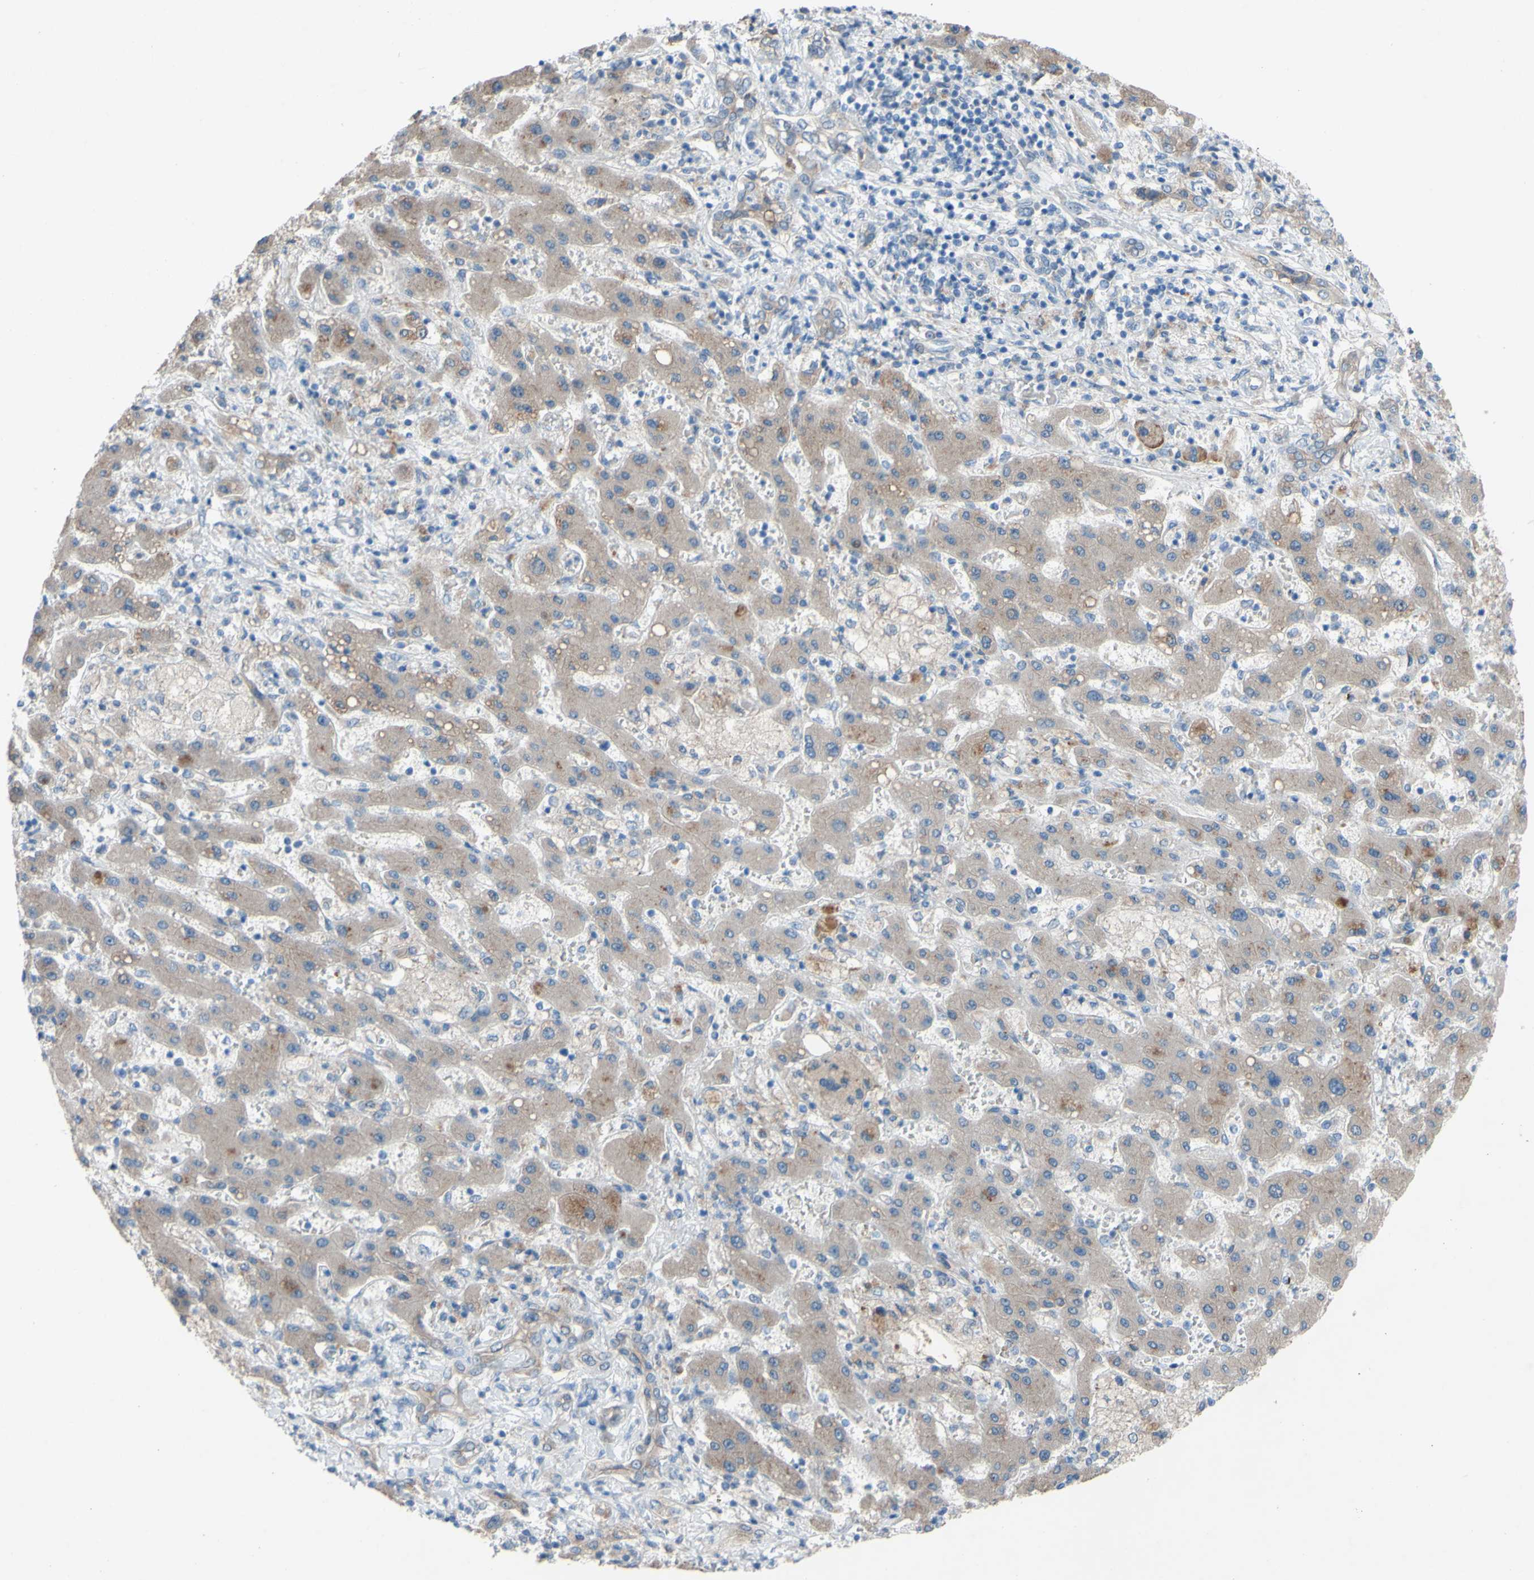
{"staining": {"intensity": "weak", "quantity": "<25%", "location": "cytoplasmic/membranous"}, "tissue": "liver cancer", "cell_type": "Tumor cells", "image_type": "cancer", "snomed": [{"axis": "morphology", "description": "Cholangiocarcinoma"}, {"axis": "topography", "description": "Liver"}], "caption": "A high-resolution image shows IHC staining of liver cholangiocarcinoma, which exhibits no significant positivity in tumor cells. The staining is performed using DAB (3,3'-diaminobenzidine) brown chromogen with nuclei counter-stained in using hematoxylin.", "gene": "CDCP1", "patient": {"sex": "male", "age": 50}}